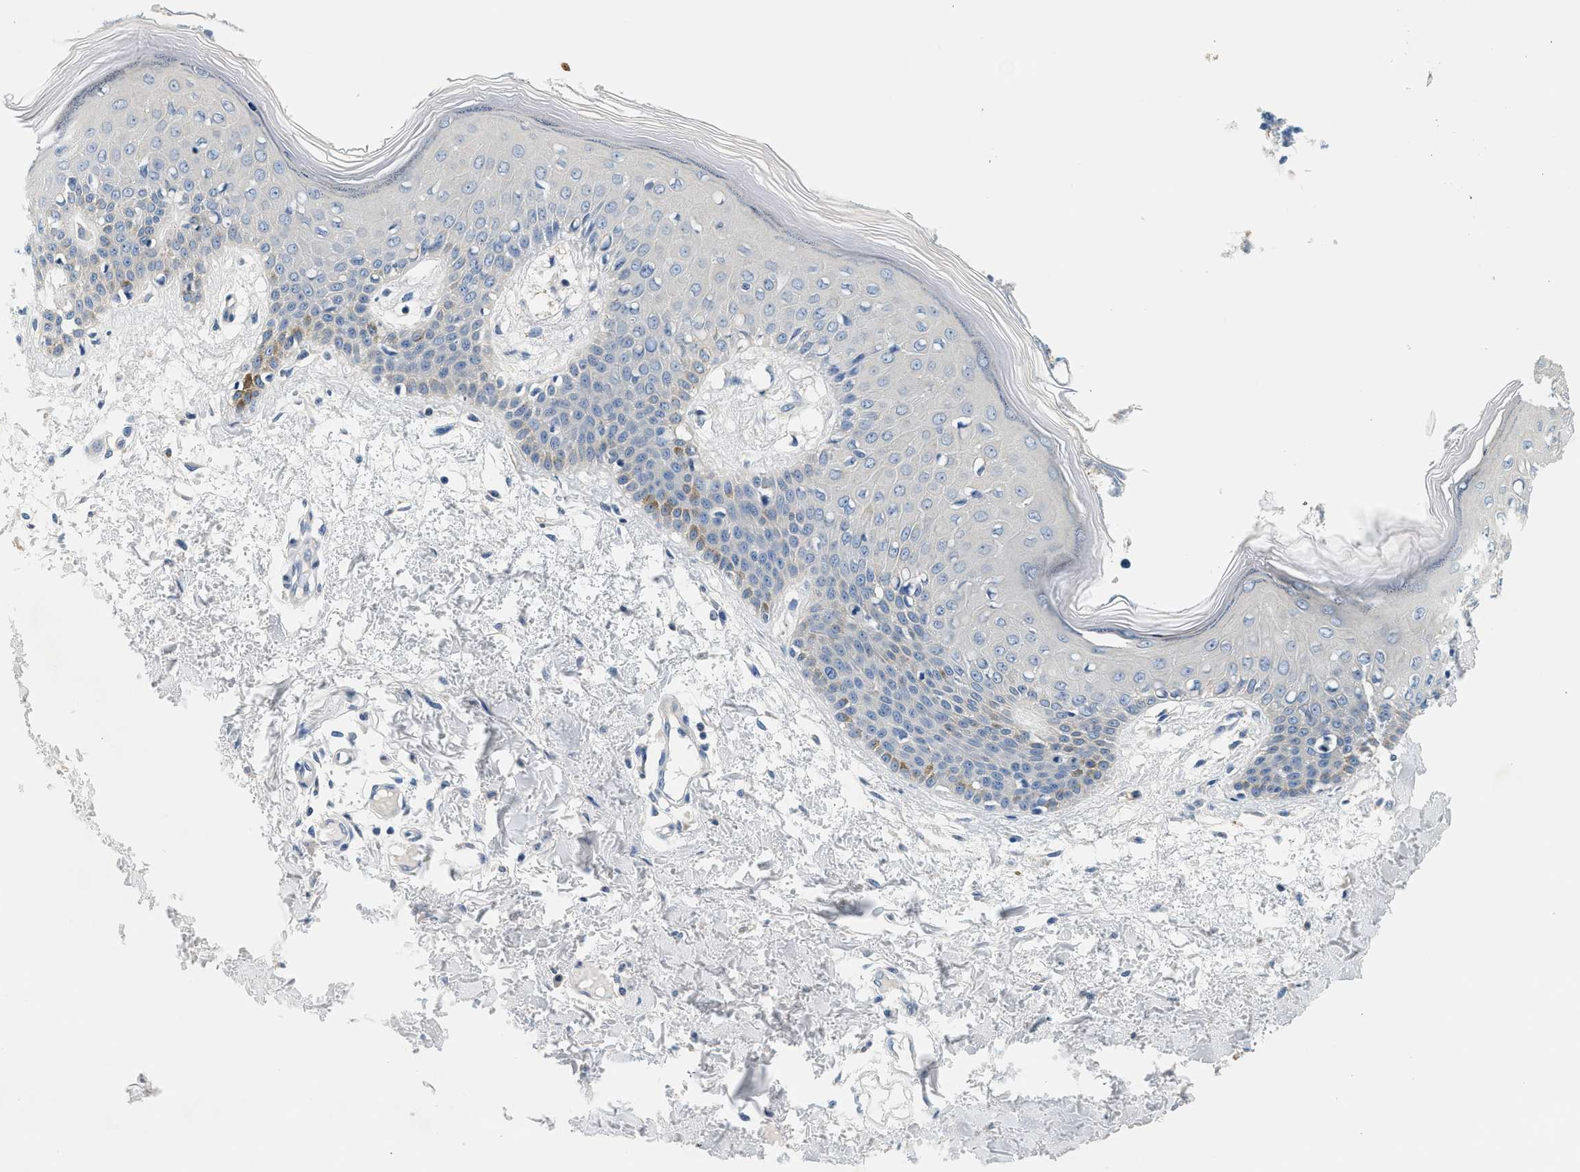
{"staining": {"intensity": "negative", "quantity": "none", "location": "none"}, "tissue": "skin", "cell_type": "Fibroblasts", "image_type": "normal", "snomed": [{"axis": "morphology", "description": "Normal tissue, NOS"}, {"axis": "topography", "description": "Skin"}], "caption": "Skin stained for a protein using immunohistochemistry (IHC) exhibits no staining fibroblasts.", "gene": "SLC35E1", "patient": {"sex": "male", "age": 53}}